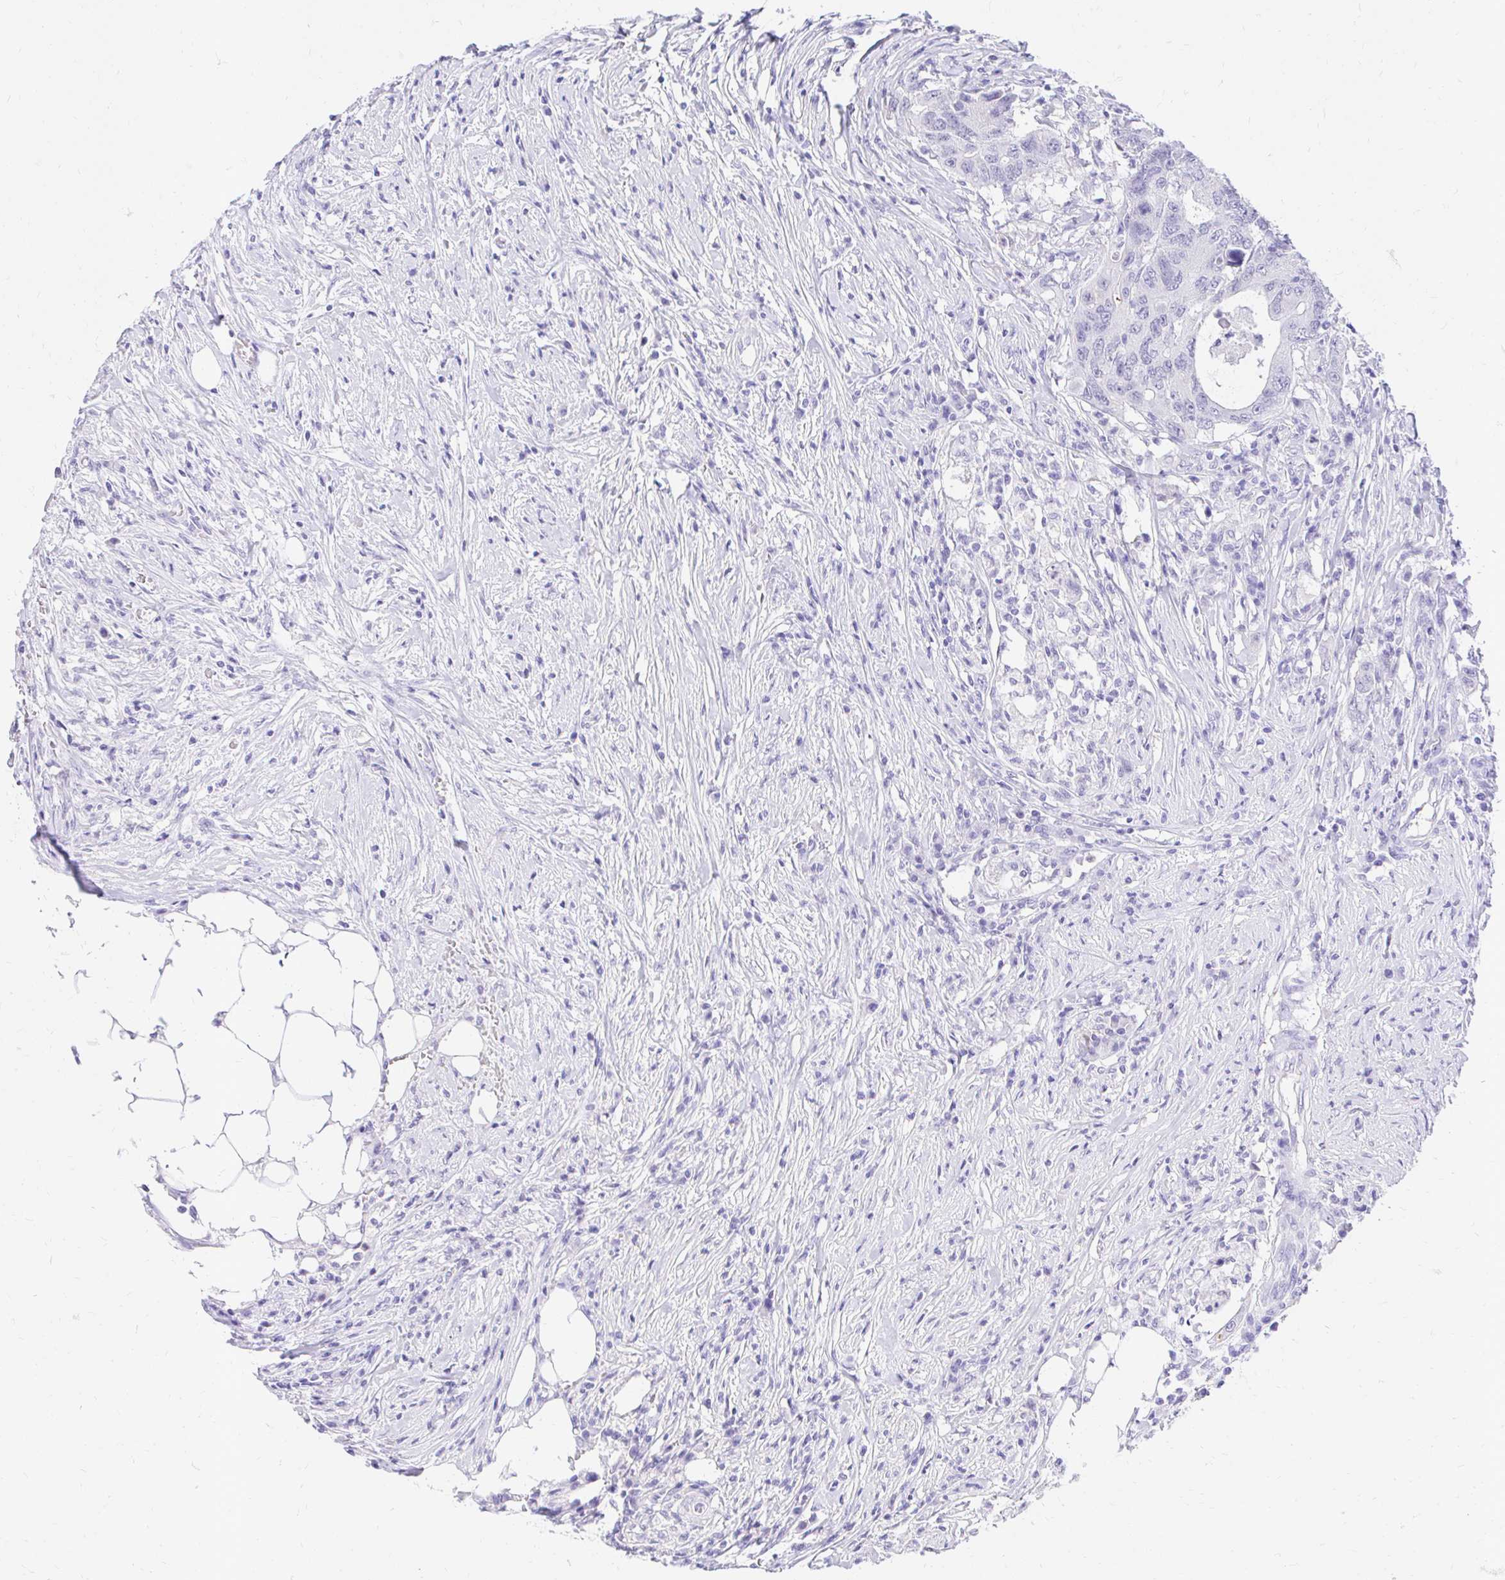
{"staining": {"intensity": "negative", "quantity": "none", "location": "none"}, "tissue": "colorectal cancer", "cell_type": "Tumor cells", "image_type": "cancer", "snomed": [{"axis": "morphology", "description": "Adenocarcinoma, NOS"}, {"axis": "topography", "description": "Colon"}], "caption": "Tumor cells are negative for brown protein staining in colorectal cancer (adenocarcinoma). (Immunohistochemistry (ihc), brightfield microscopy, high magnification).", "gene": "FATE1", "patient": {"sex": "male", "age": 71}}